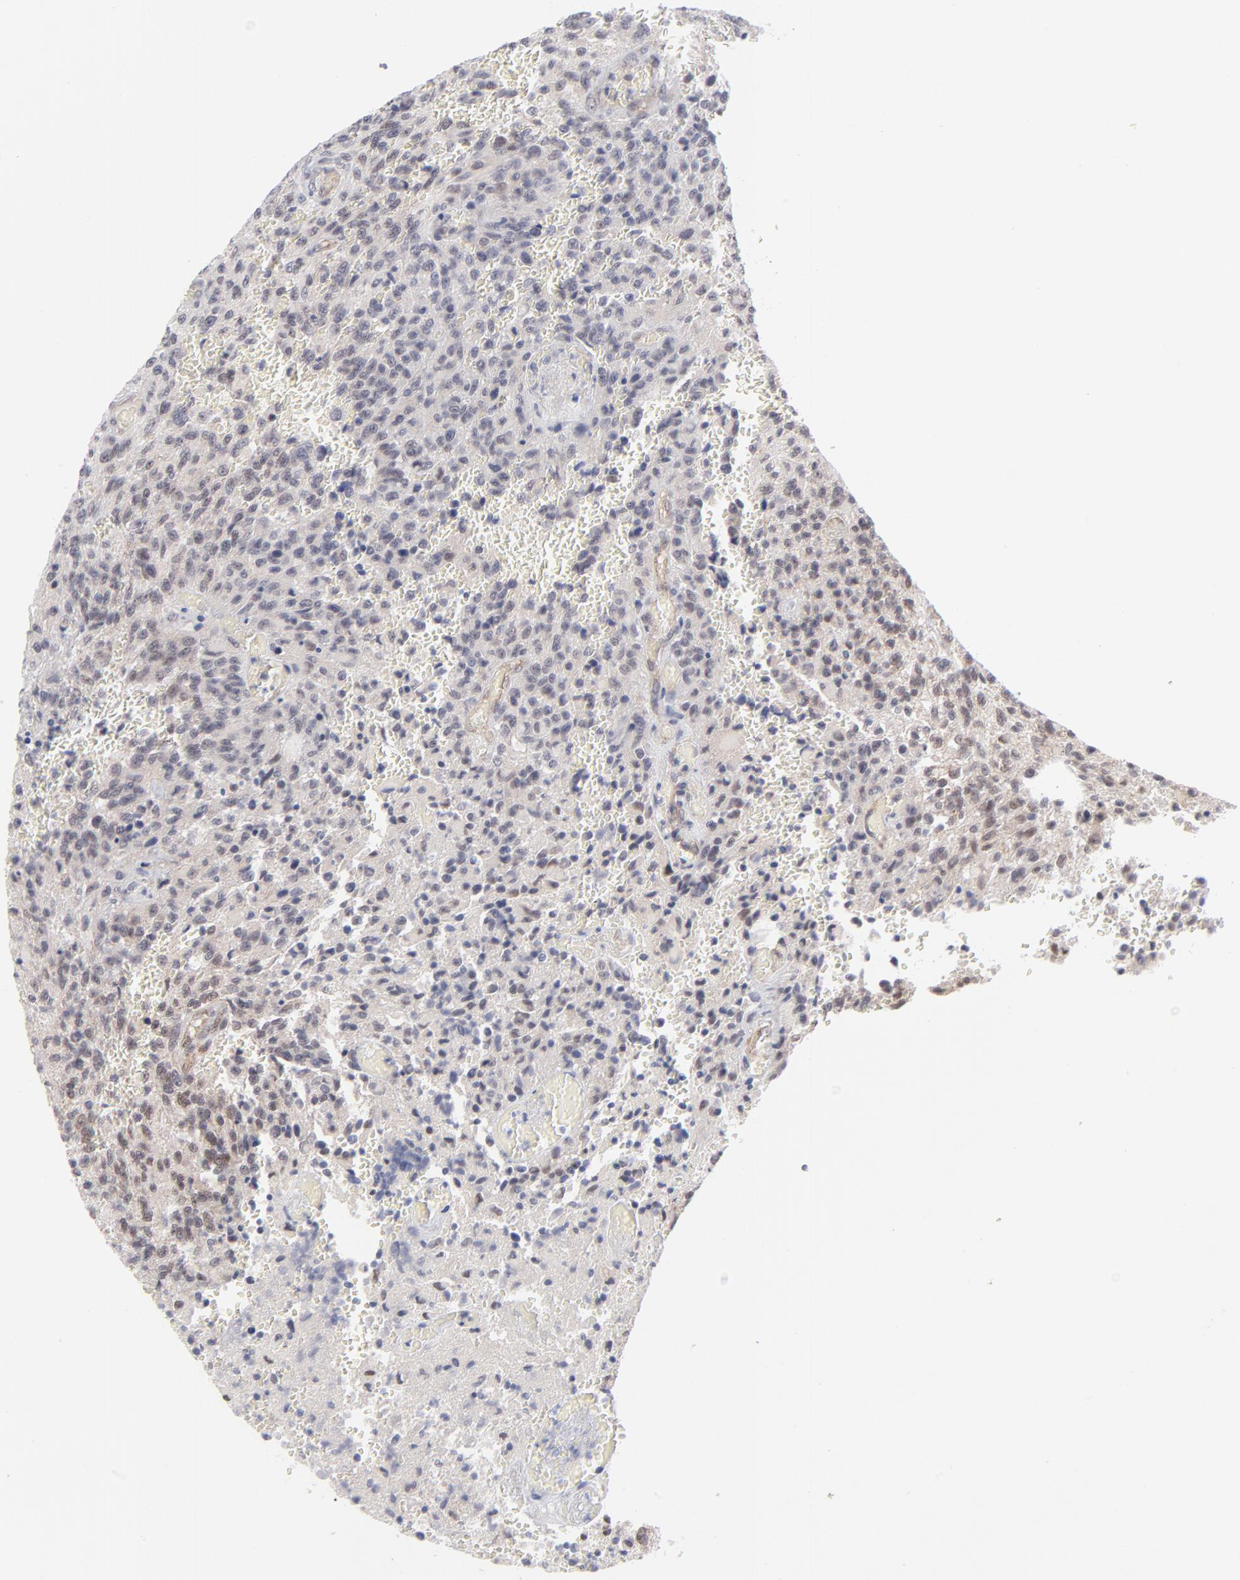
{"staining": {"intensity": "moderate", "quantity": ">75%", "location": "cytoplasmic/membranous,nuclear"}, "tissue": "glioma", "cell_type": "Tumor cells", "image_type": "cancer", "snomed": [{"axis": "morphology", "description": "Normal tissue, NOS"}, {"axis": "morphology", "description": "Glioma, malignant, High grade"}, {"axis": "topography", "description": "Cerebral cortex"}], "caption": "Malignant glioma (high-grade) tissue displays moderate cytoplasmic/membranous and nuclear expression in about >75% of tumor cells, visualized by immunohistochemistry.", "gene": "NBN", "patient": {"sex": "male", "age": 56}}